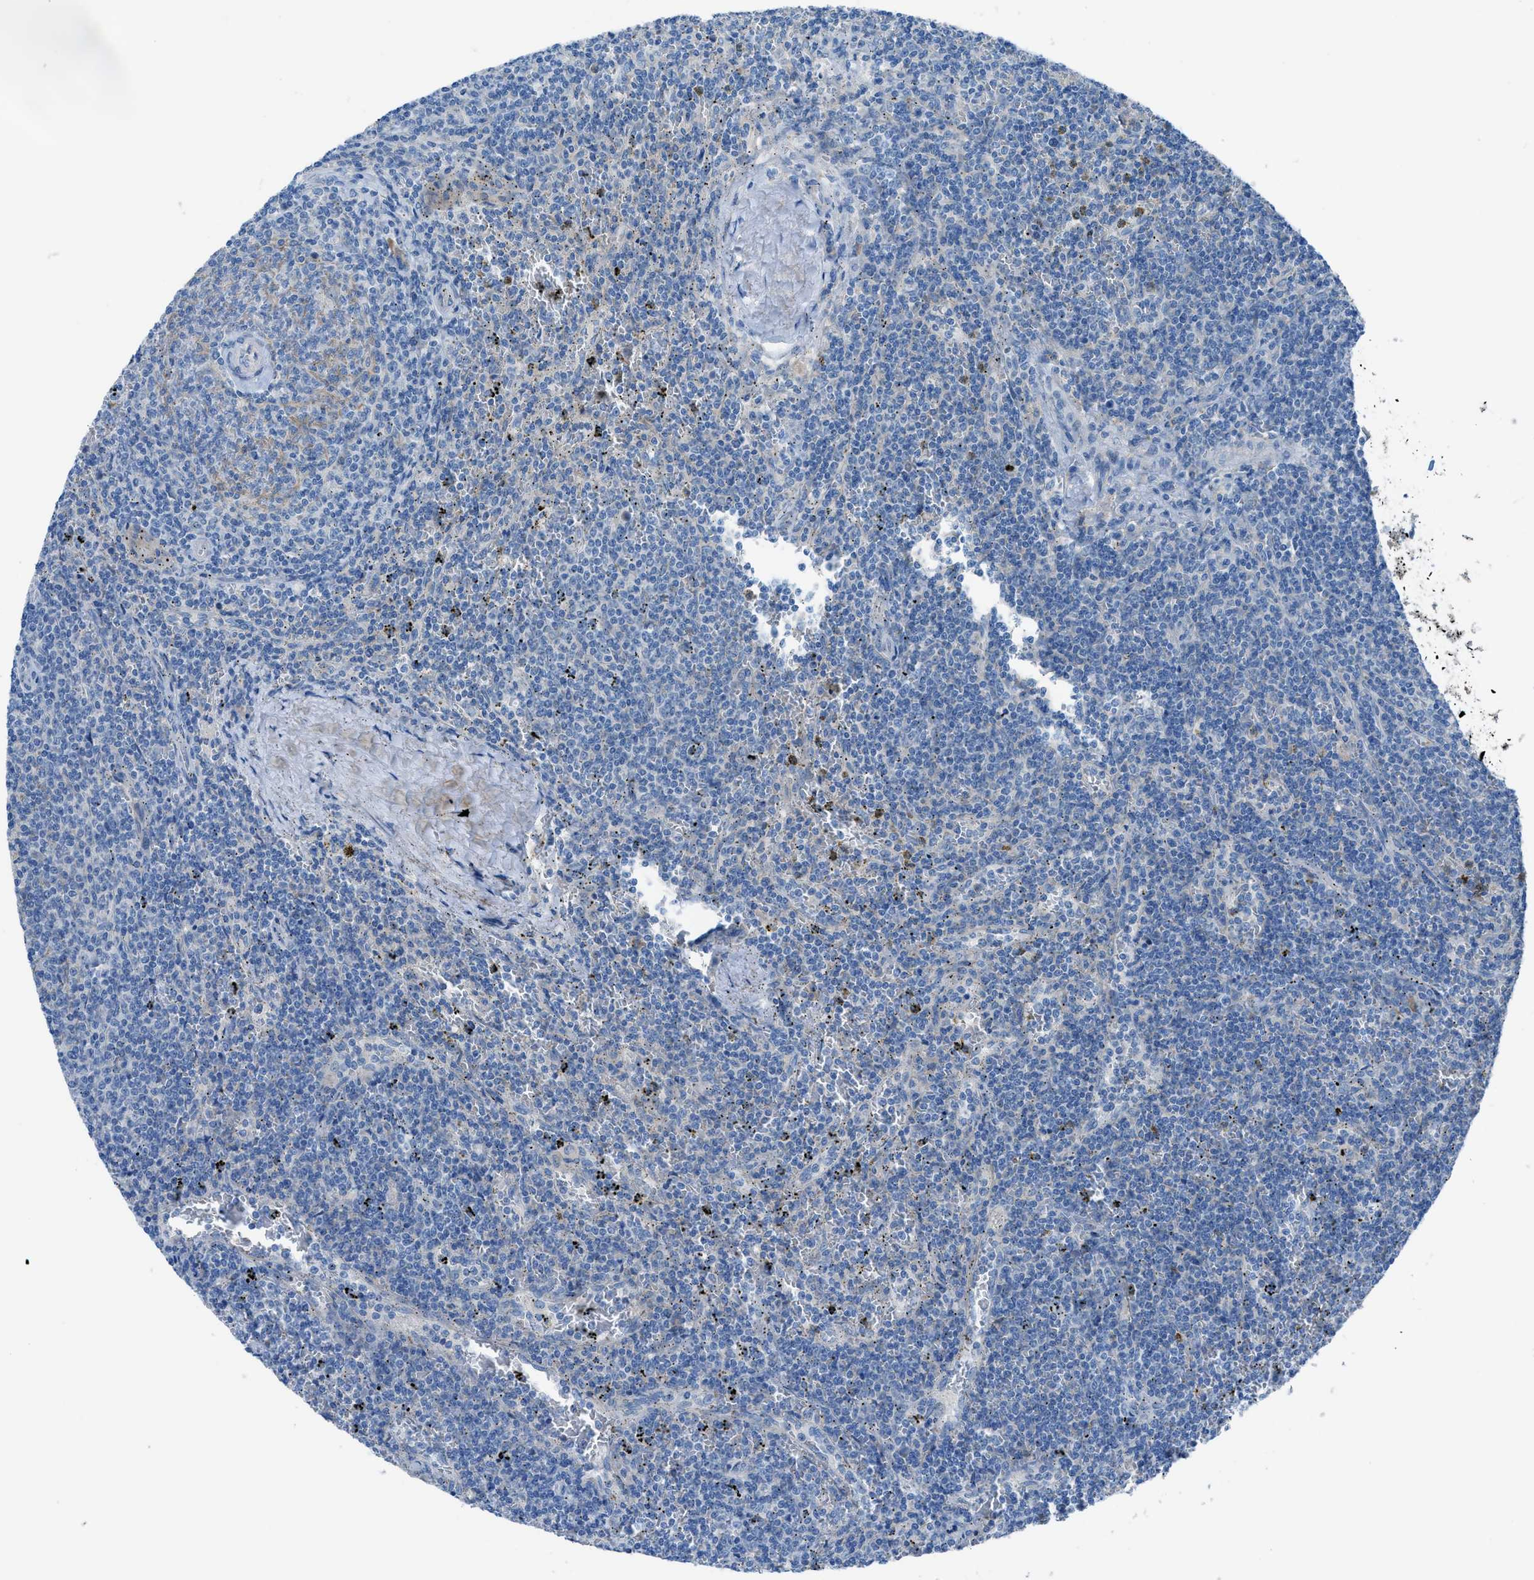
{"staining": {"intensity": "negative", "quantity": "none", "location": "none"}, "tissue": "lymphoma", "cell_type": "Tumor cells", "image_type": "cancer", "snomed": [{"axis": "morphology", "description": "Malignant lymphoma, non-Hodgkin's type, Low grade"}, {"axis": "topography", "description": "Spleen"}], "caption": "Histopathology image shows no significant protein staining in tumor cells of malignant lymphoma, non-Hodgkin's type (low-grade).", "gene": "C5AR2", "patient": {"sex": "female", "age": 50}}